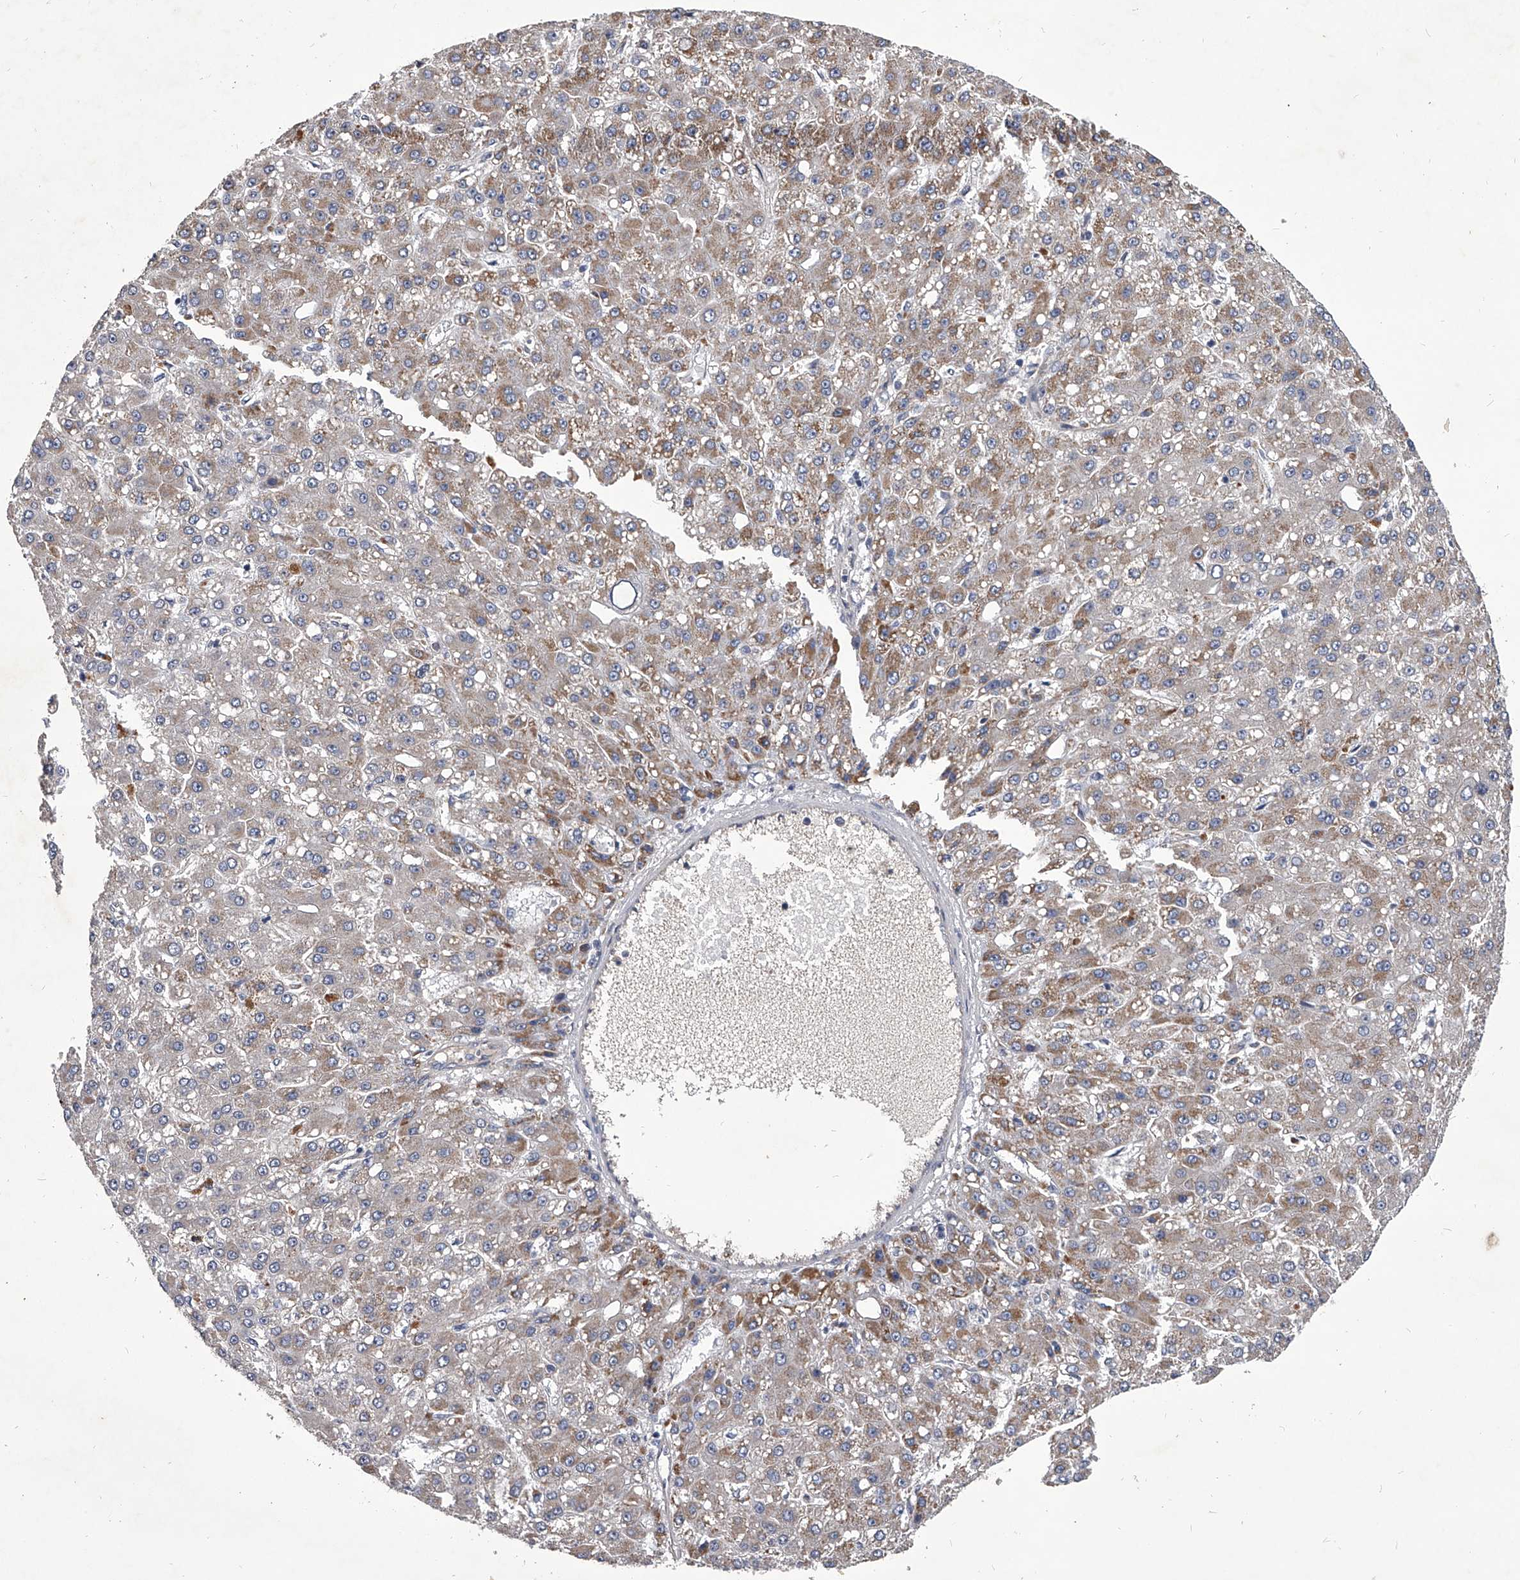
{"staining": {"intensity": "weak", "quantity": ">75%", "location": "cytoplasmic/membranous"}, "tissue": "liver cancer", "cell_type": "Tumor cells", "image_type": "cancer", "snomed": [{"axis": "morphology", "description": "Carcinoma, Hepatocellular, NOS"}, {"axis": "topography", "description": "Liver"}], "caption": "A brown stain highlights weak cytoplasmic/membranous positivity of a protein in human liver cancer (hepatocellular carcinoma) tumor cells.", "gene": "NRP1", "patient": {"sex": "male", "age": 67}}